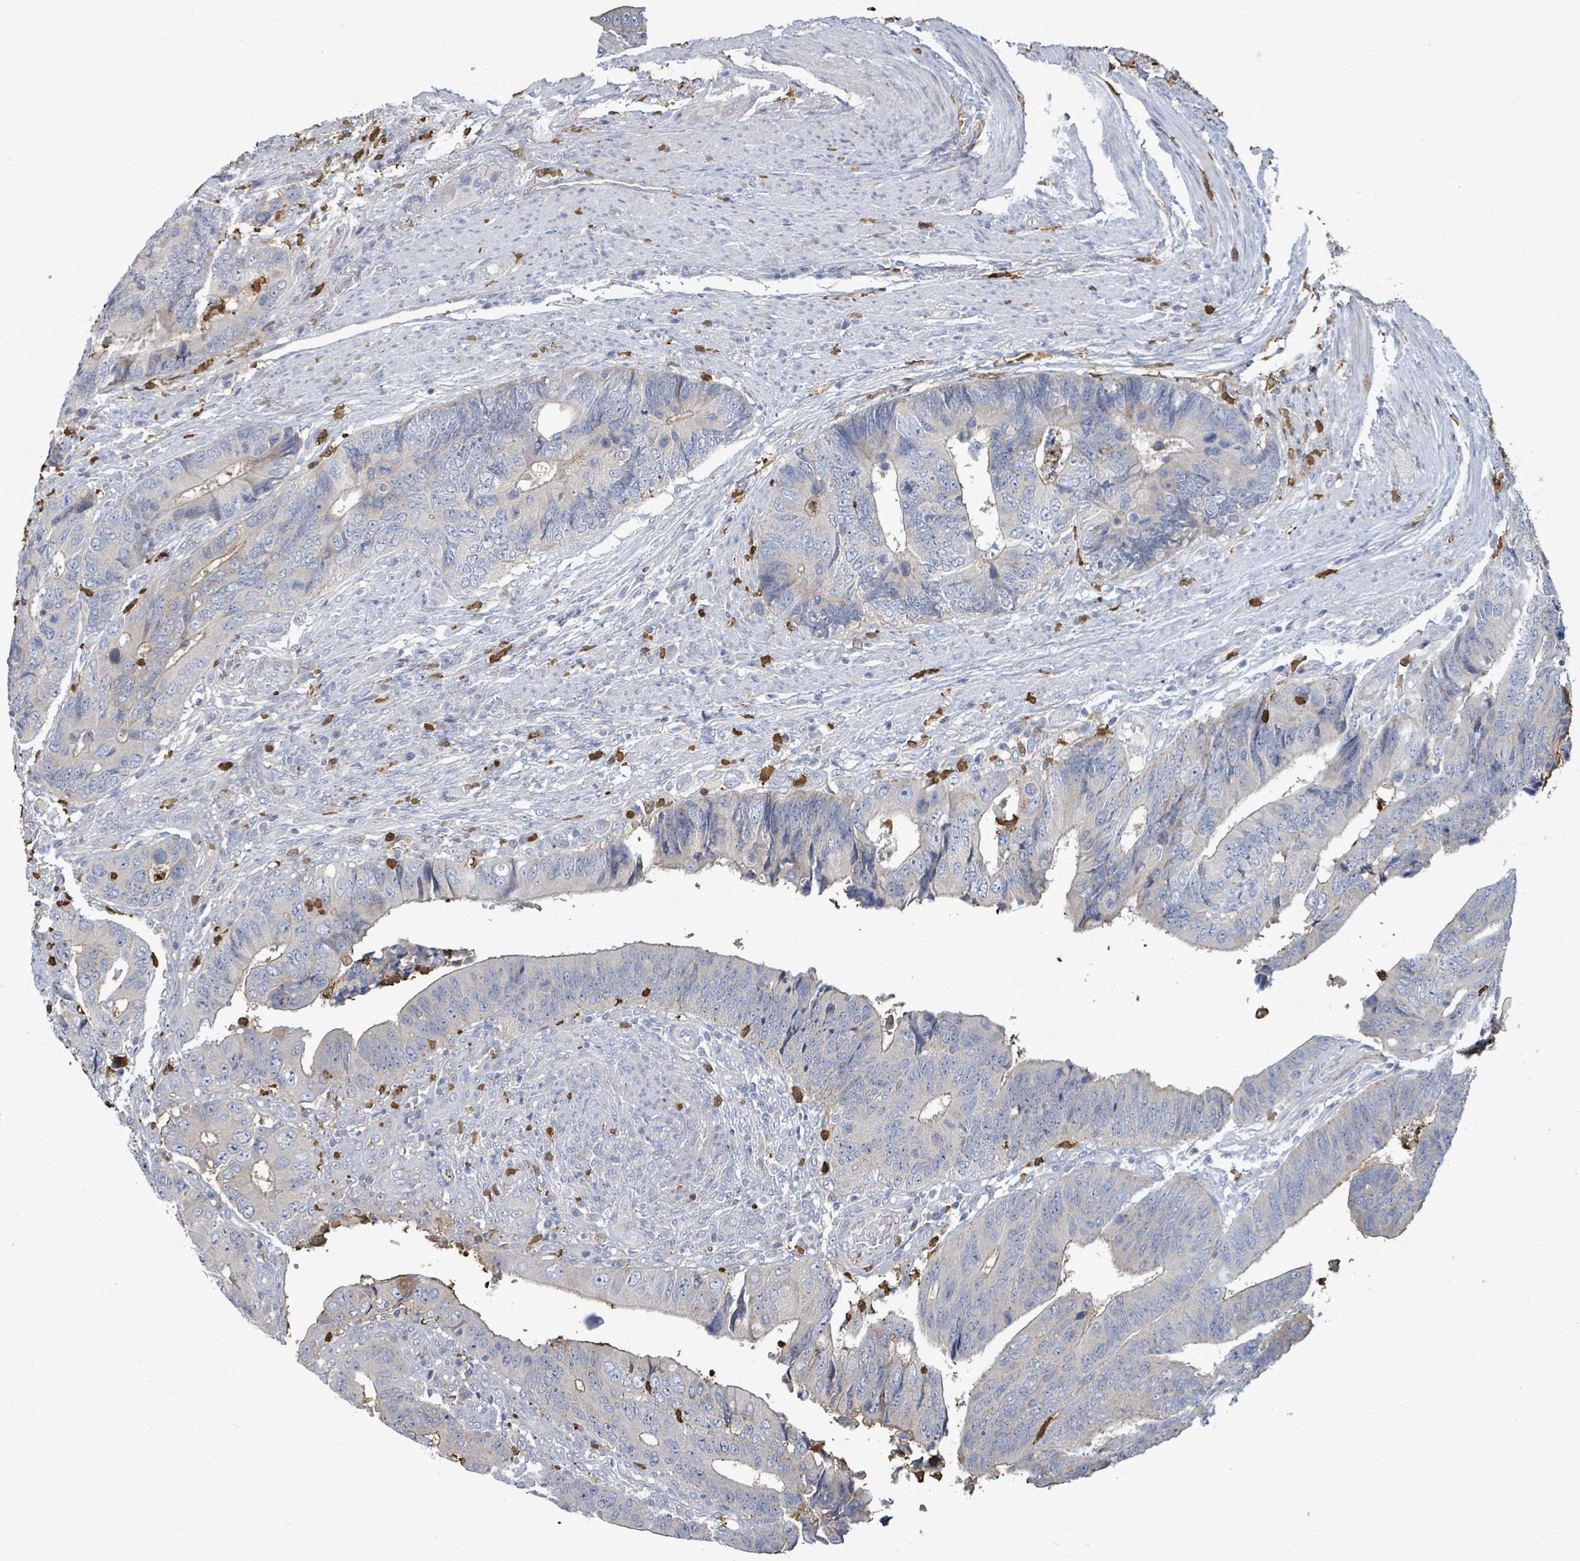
{"staining": {"intensity": "negative", "quantity": "none", "location": "none"}, "tissue": "colorectal cancer", "cell_type": "Tumor cells", "image_type": "cancer", "snomed": [{"axis": "morphology", "description": "Adenocarcinoma, NOS"}, {"axis": "topography", "description": "Colon"}], "caption": "Protein analysis of adenocarcinoma (colorectal) exhibits no significant expression in tumor cells.", "gene": "FAM210A", "patient": {"sex": "male", "age": 87}}